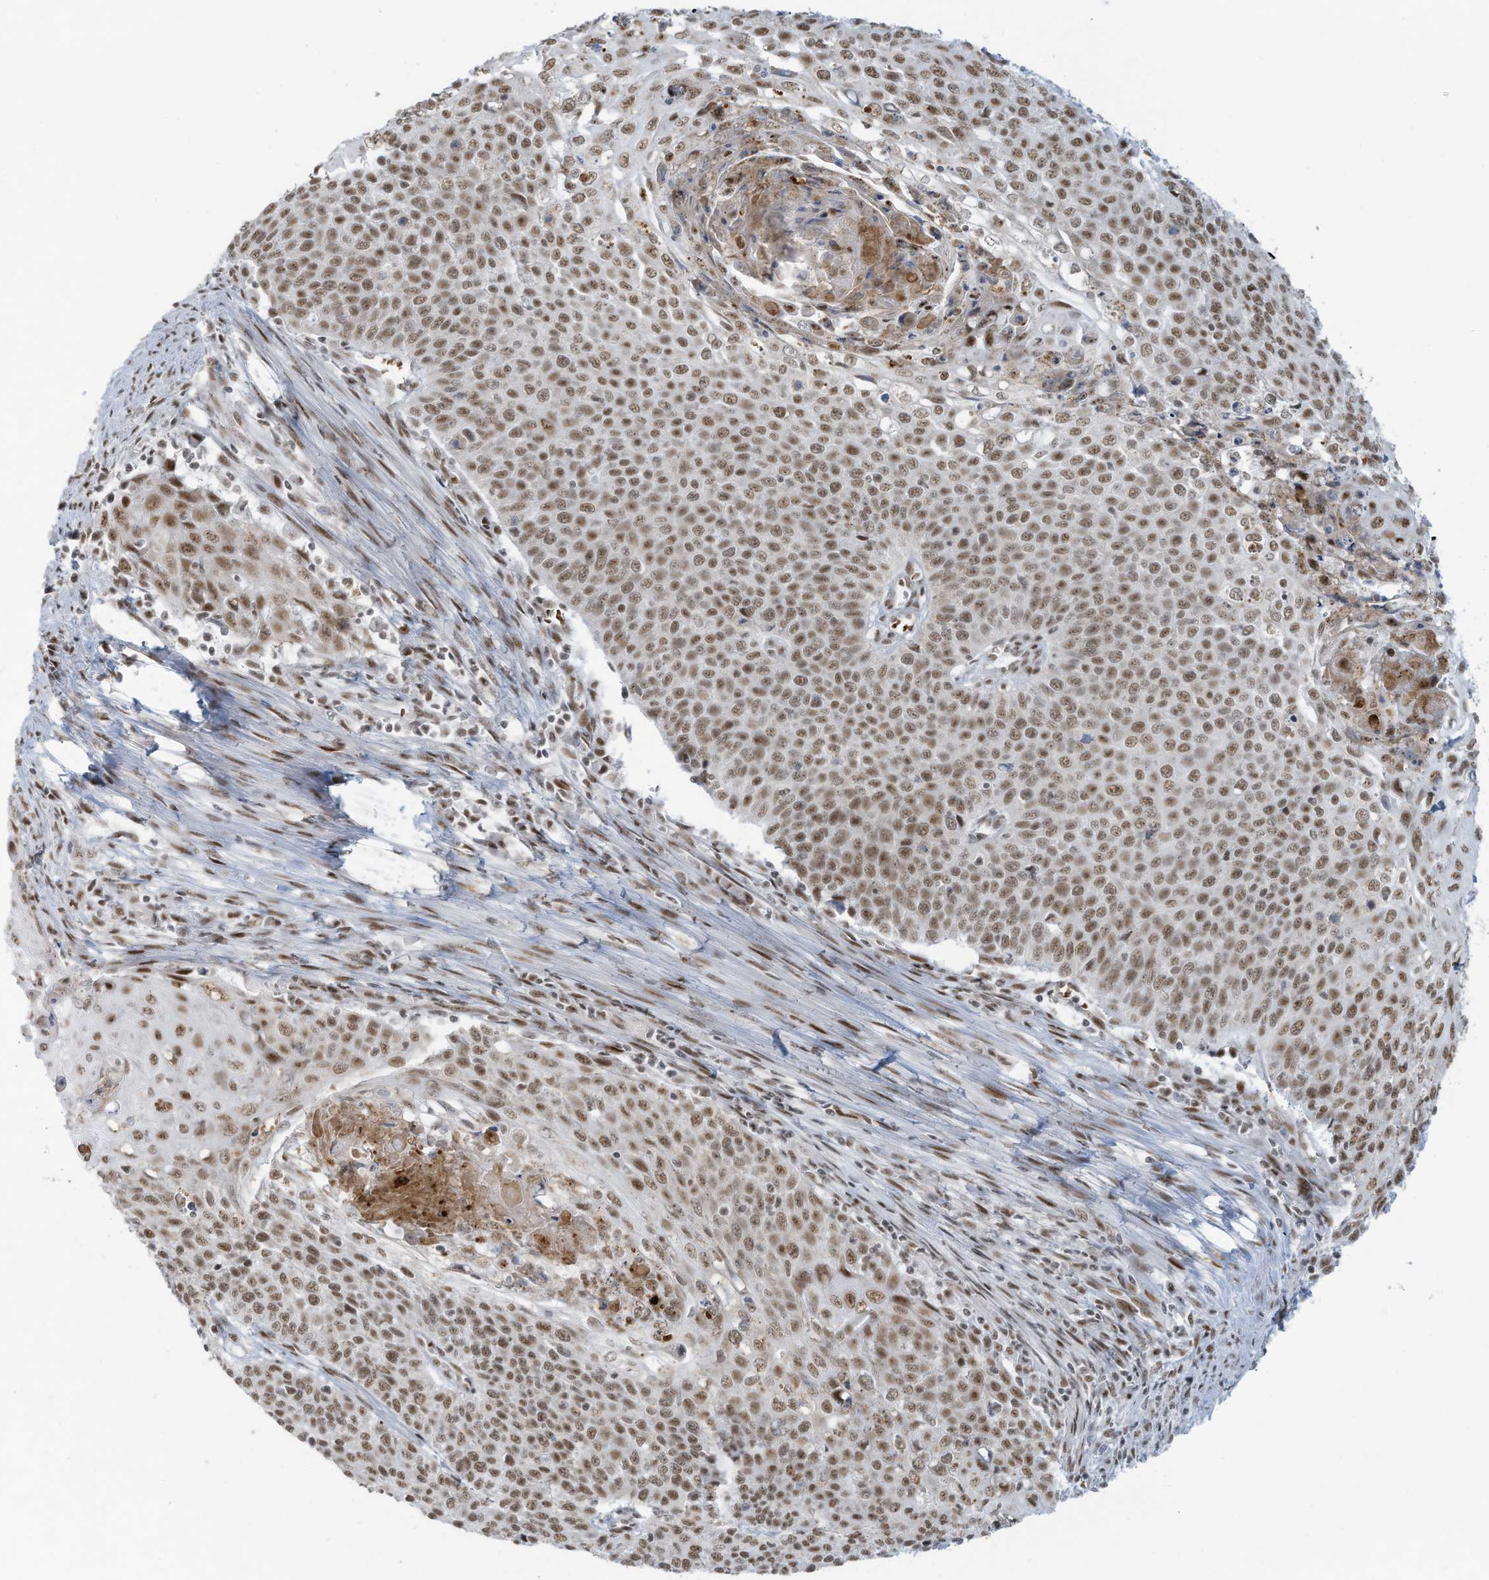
{"staining": {"intensity": "moderate", "quantity": ">75%", "location": "nuclear"}, "tissue": "cervical cancer", "cell_type": "Tumor cells", "image_type": "cancer", "snomed": [{"axis": "morphology", "description": "Squamous cell carcinoma, NOS"}, {"axis": "topography", "description": "Cervix"}], "caption": "A photomicrograph showing moderate nuclear positivity in about >75% of tumor cells in cervical cancer (squamous cell carcinoma), as visualized by brown immunohistochemical staining.", "gene": "ECT2L", "patient": {"sex": "female", "age": 39}}